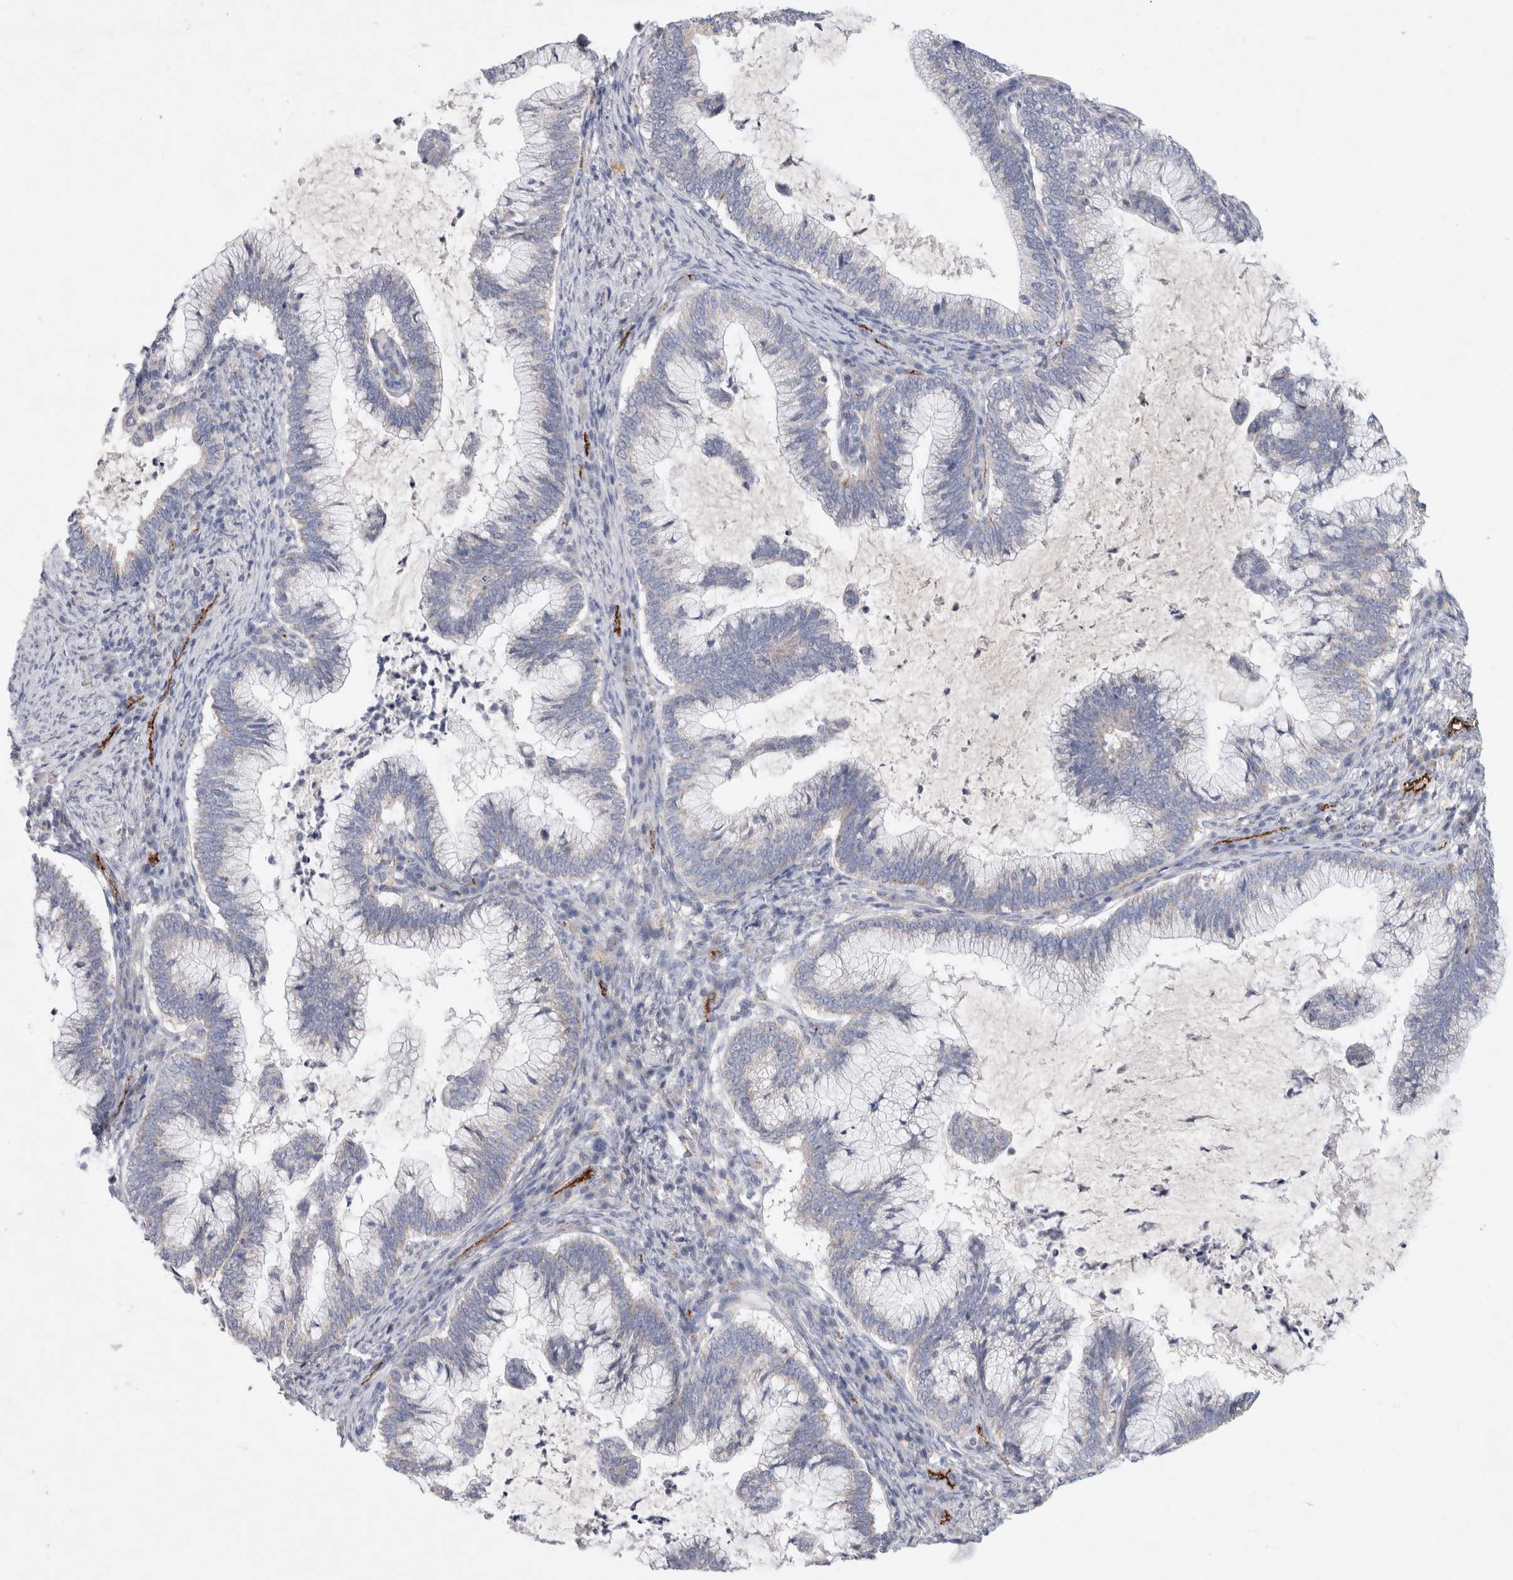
{"staining": {"intensity": "negative", "quantity": "none", "location": "none"}, "tissue": "cervical cancer", "cell_type": "Tumor cells", "image_type": "cancer", "snomed": [{"axis": "morphology", "description": "Adenocarcinoma, NOS"}, {"axis": "topography", "description": "Cervix"}], "caption": "DAB immunohistochemical staining of adenocarcinoma (cervical) displays no significant staining in tumor cells.", "gene": "IARS2", "patient": {"sex": "female", "age": 36}}